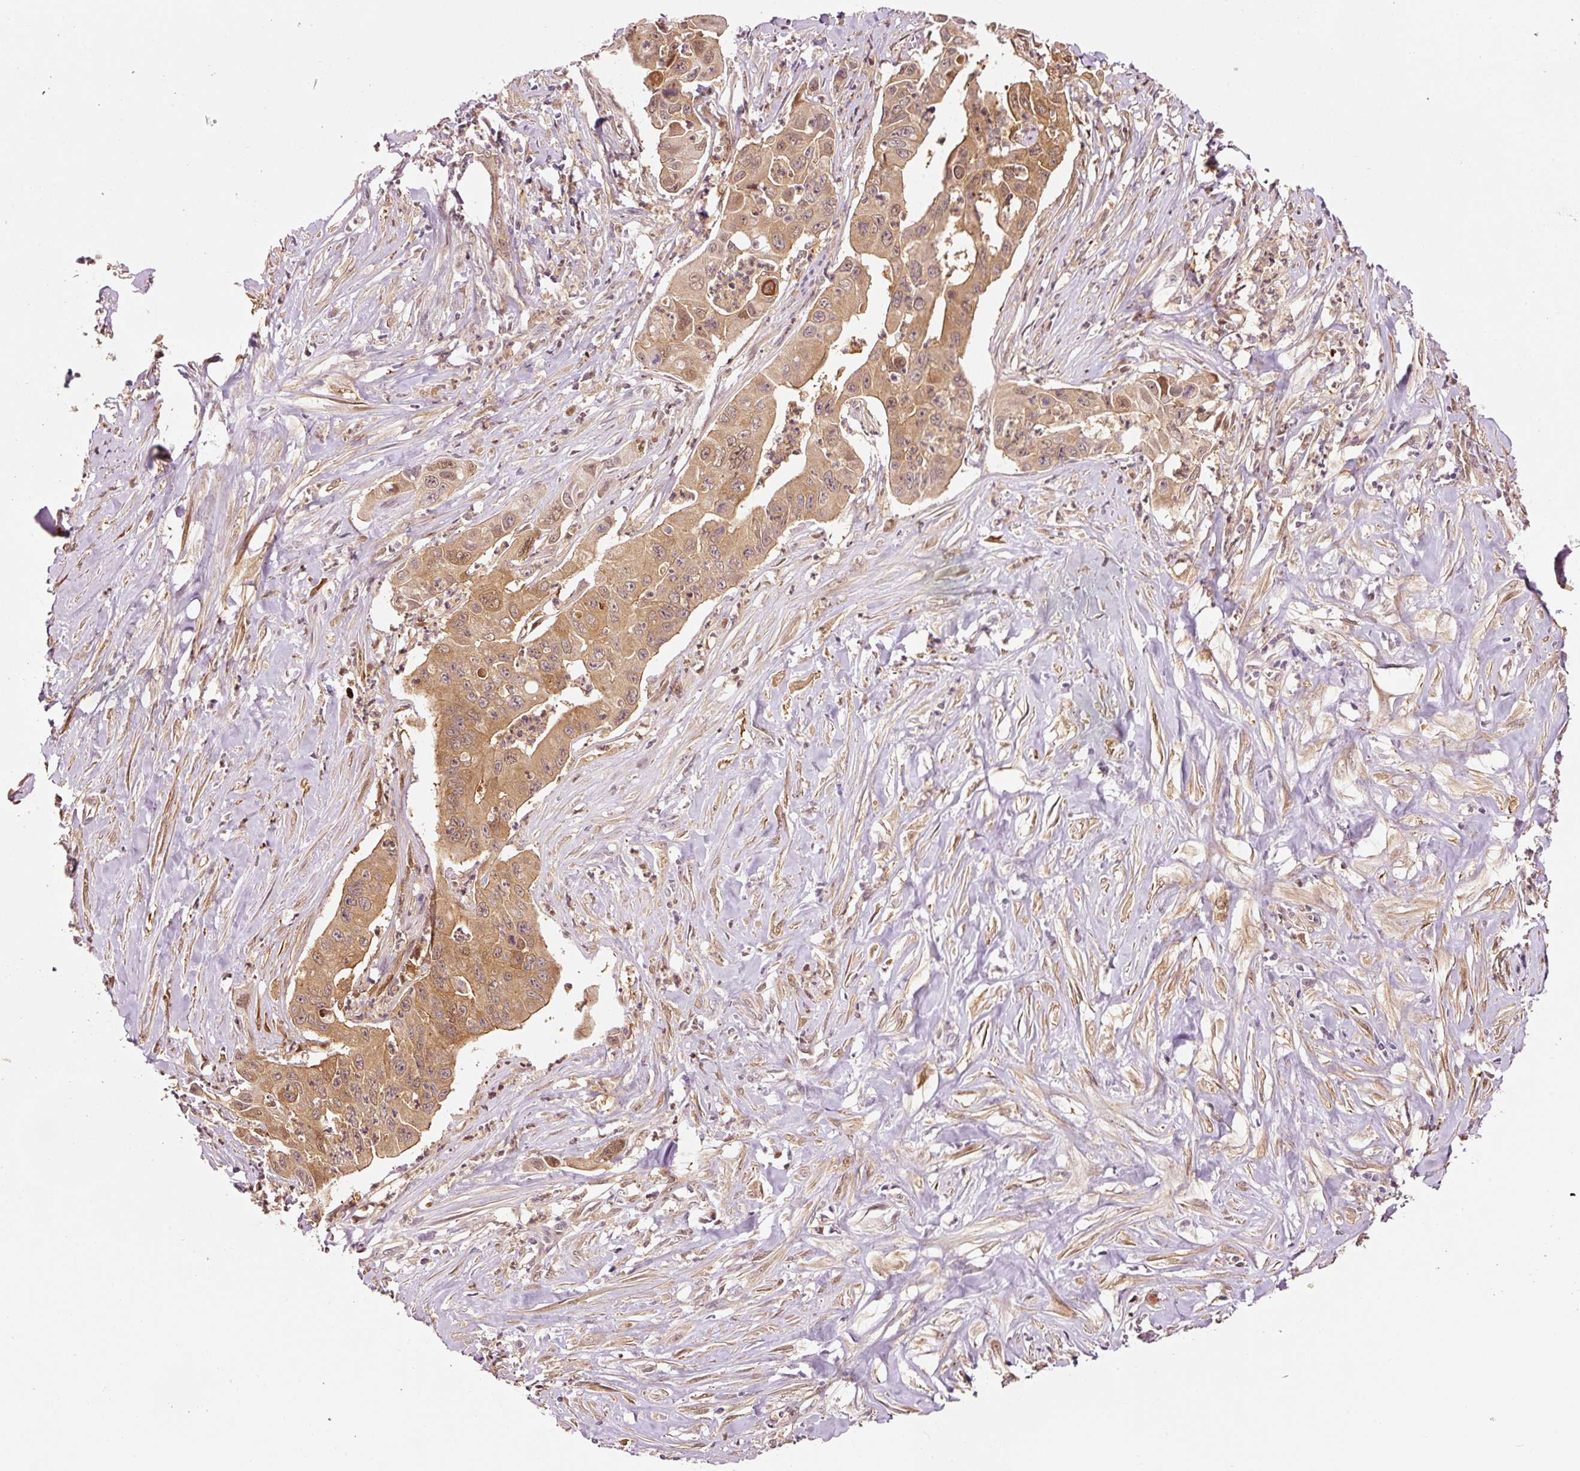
{"staining": {"intensity": "moderate", "quantity": ">75%", "location": "cytoplasmic/membranous,nuclear"}, "tissue": "pancreatic cancer", "cell_type": "Tumor cells", "image_type": "cancer", "snomed": [{"axis": "morphology", "description": "Adenocarcinoma, NOS"}, {"axis": "topography", "description": "Pancreas"}], "caption": "Moderate cytoplasmic/membranous and nuclear protein expression is identified in approximately >75% of tumor cells in pancreatic cancer.", "gene": "FBXL14", "patient": {"sex": "male", "age": 73}}